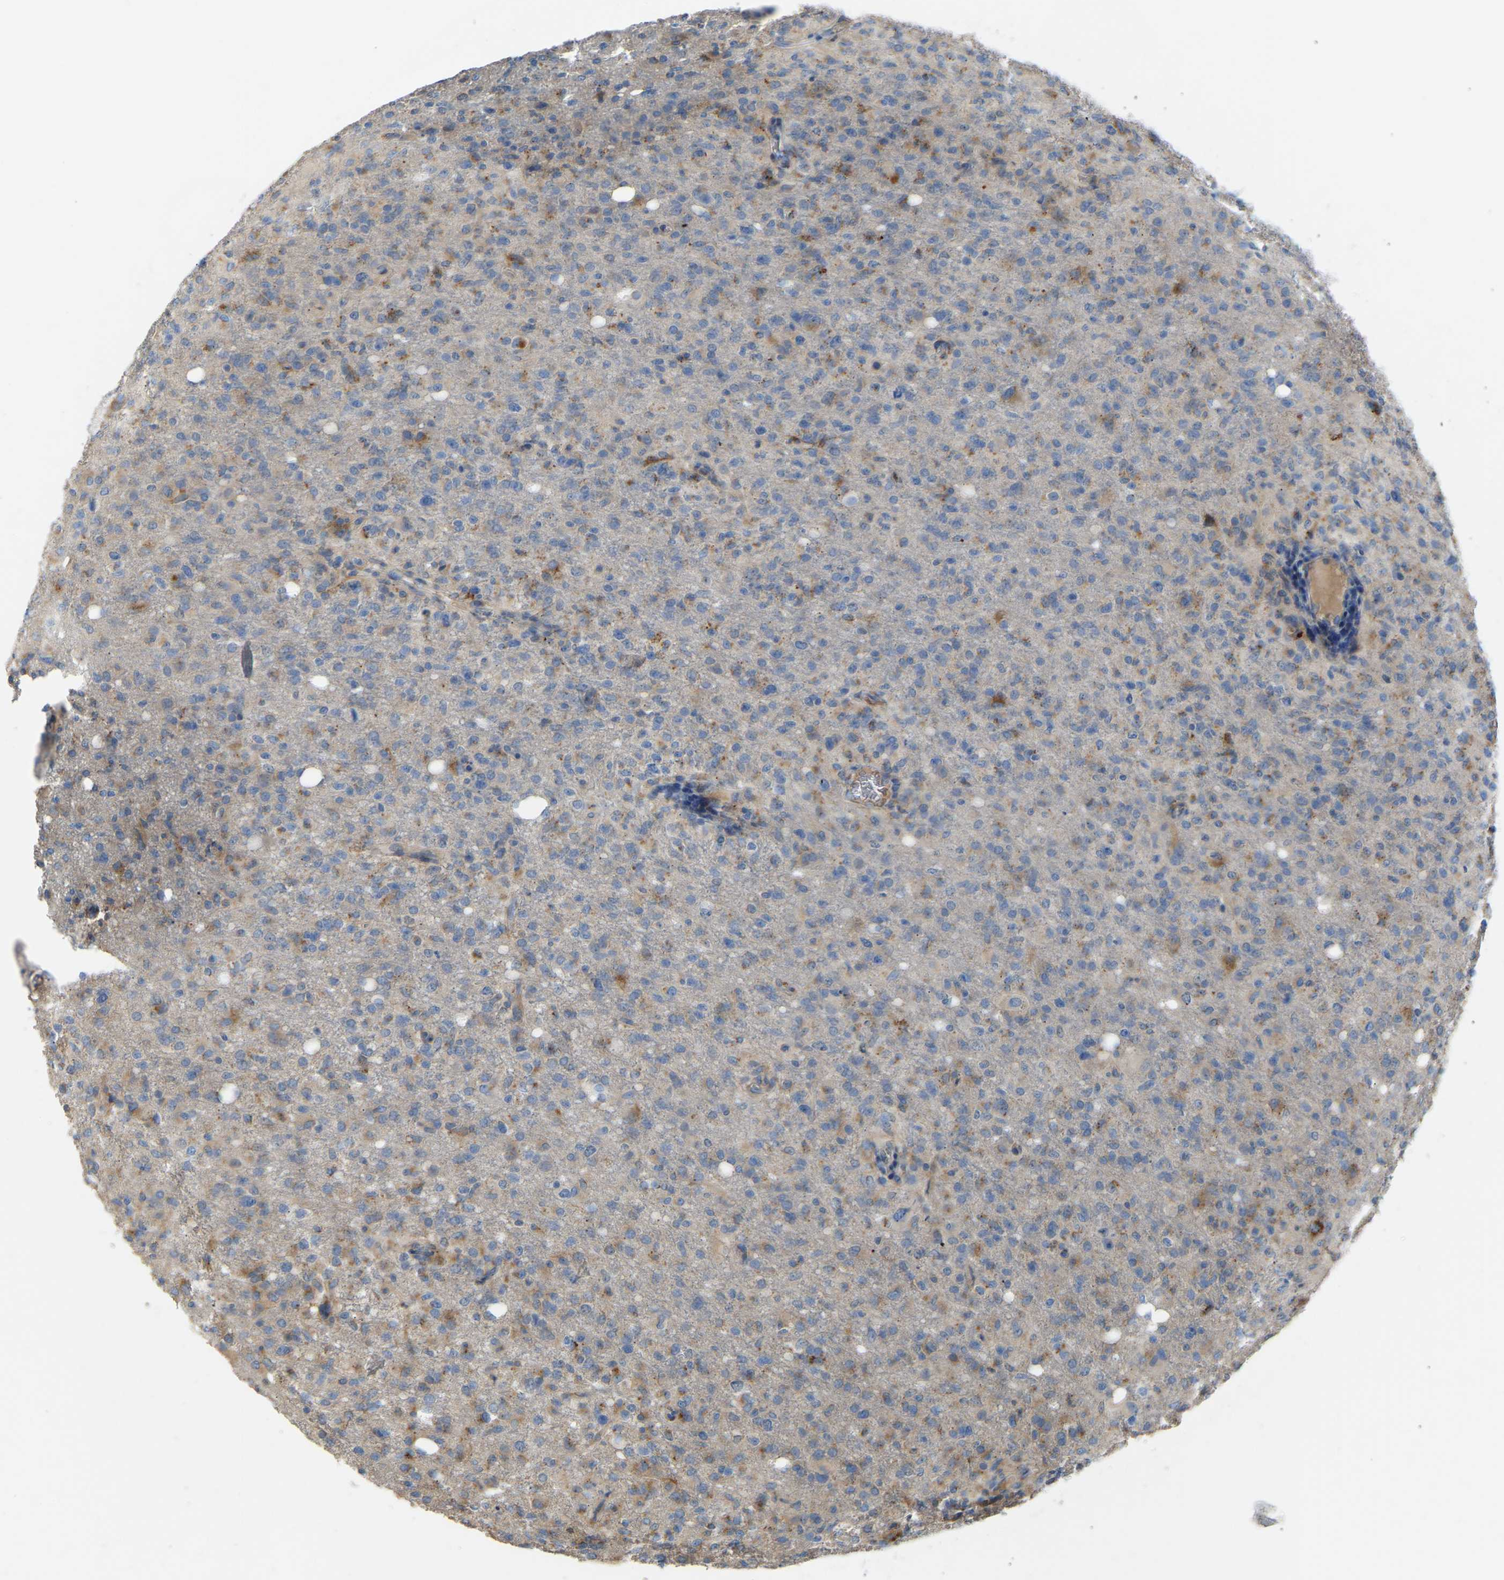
{"staining": {"intensity": "weak", "quantity": "<25%", "location": "cytoplasmic/membranous"}, "tissue": "glioma", "cell_type": "Tumor cells", "image_type": "cancer", "snomed": [{"axis": "morphology", "description": "Glioma, malignant, High grade"}, {"axis": "topography", "description": "Brain"}], "caption": "Tumor cells show no significant staining in high-grade glioma (malignant).", "gene": "RGP1", "patient": {"sex": "female", "age": 57}}